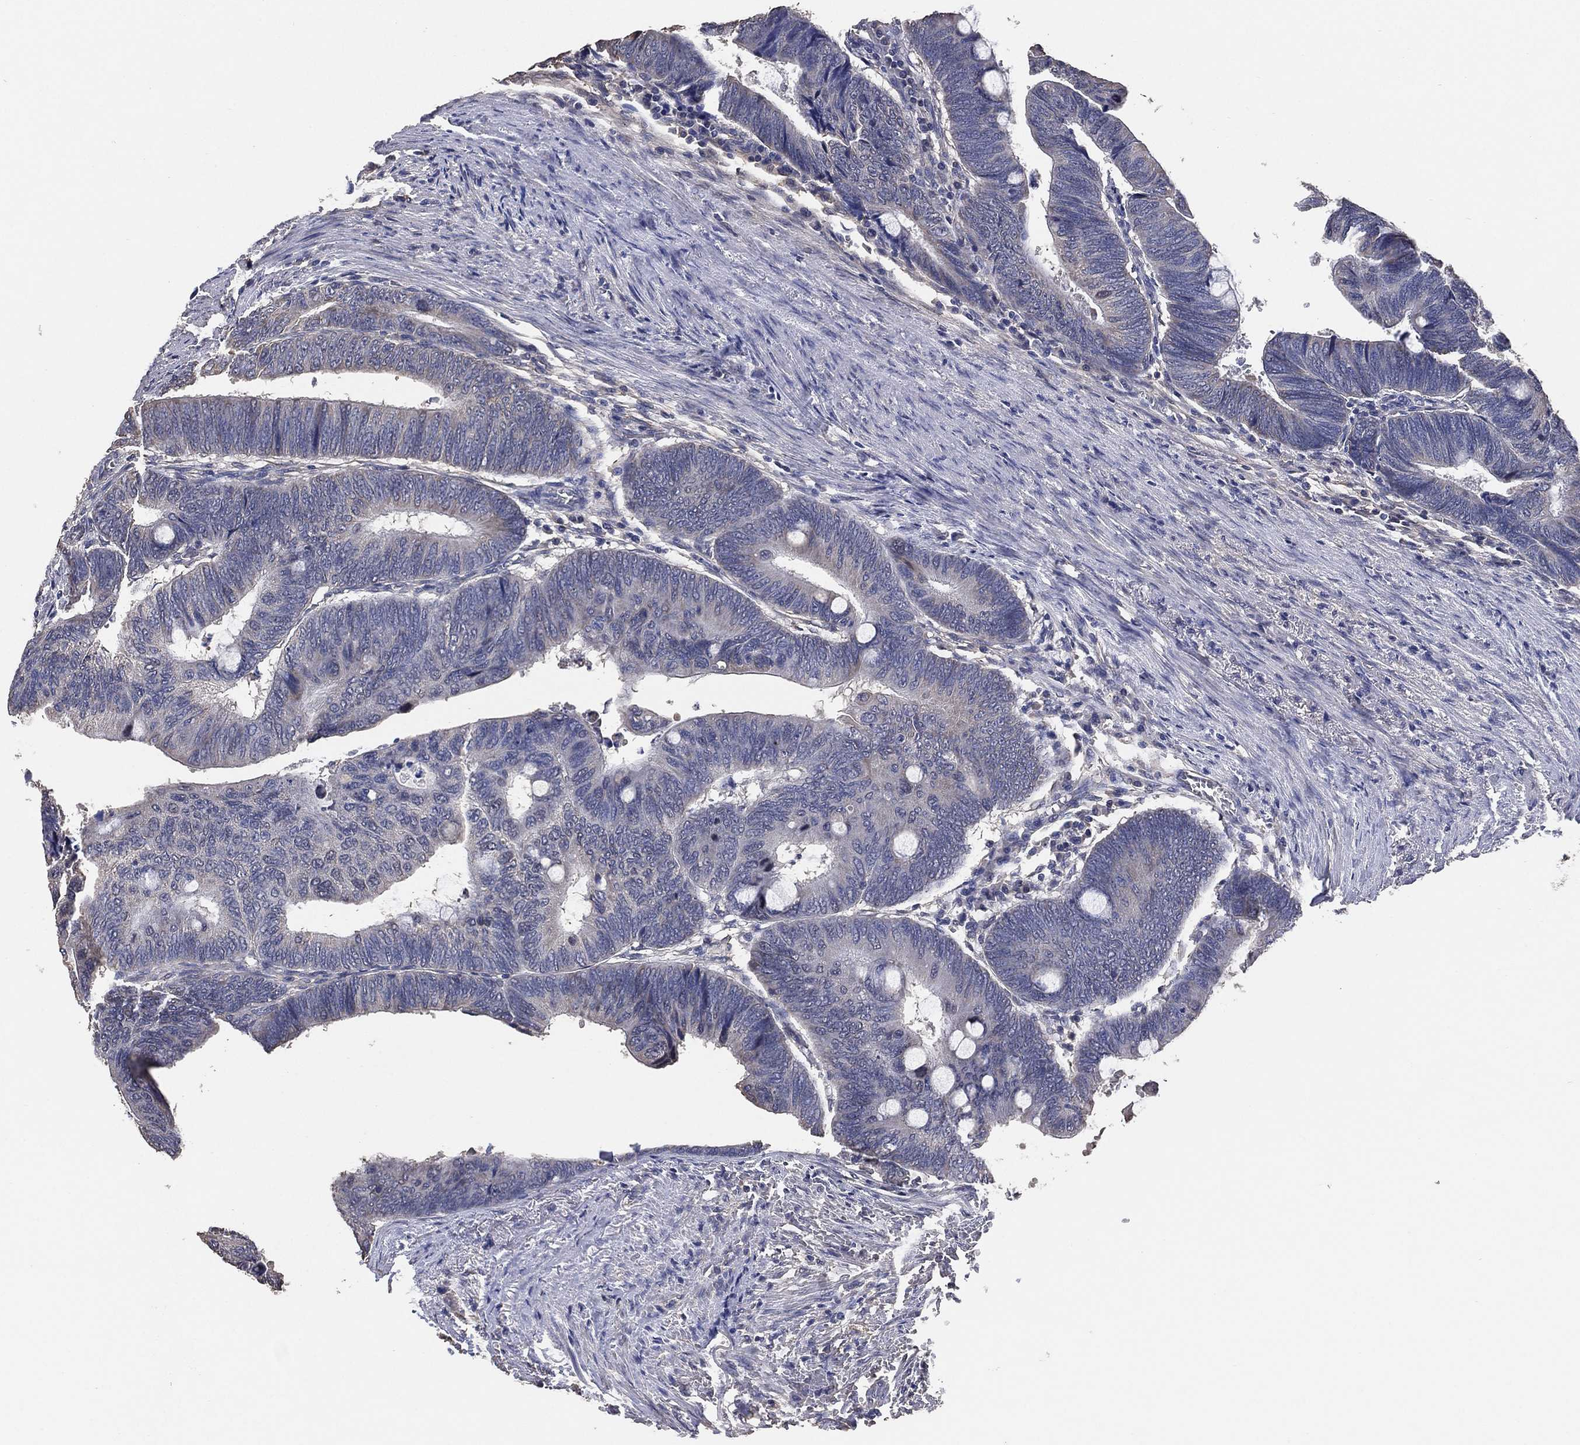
{"staining": {"intensity": "negative", "quantity": "none", "location": "none"}, "tissue": "colorectal cancer", "cell_type": "Tumor cells", "image_type": "cancer", "snomed": [{"axis": "morphology", "description": "Normal tissue, NOS"}, {"axis": "morphology", "description": "Adenocarcinoma, NOS"}, {"axis": "topography", "description": "Rectum"}, {"axis": "topography", "description": "Peripheral nerve tissue"}], "caption": "High magnification brightfield microscopy of colorectal adenocarcinoma stained with DAB (brown) and counterstained with hematoxylin (blue): tumor cells show no significant expression.", "gene": "KLK5", "patient": {"sex": "male", "age": 92}}